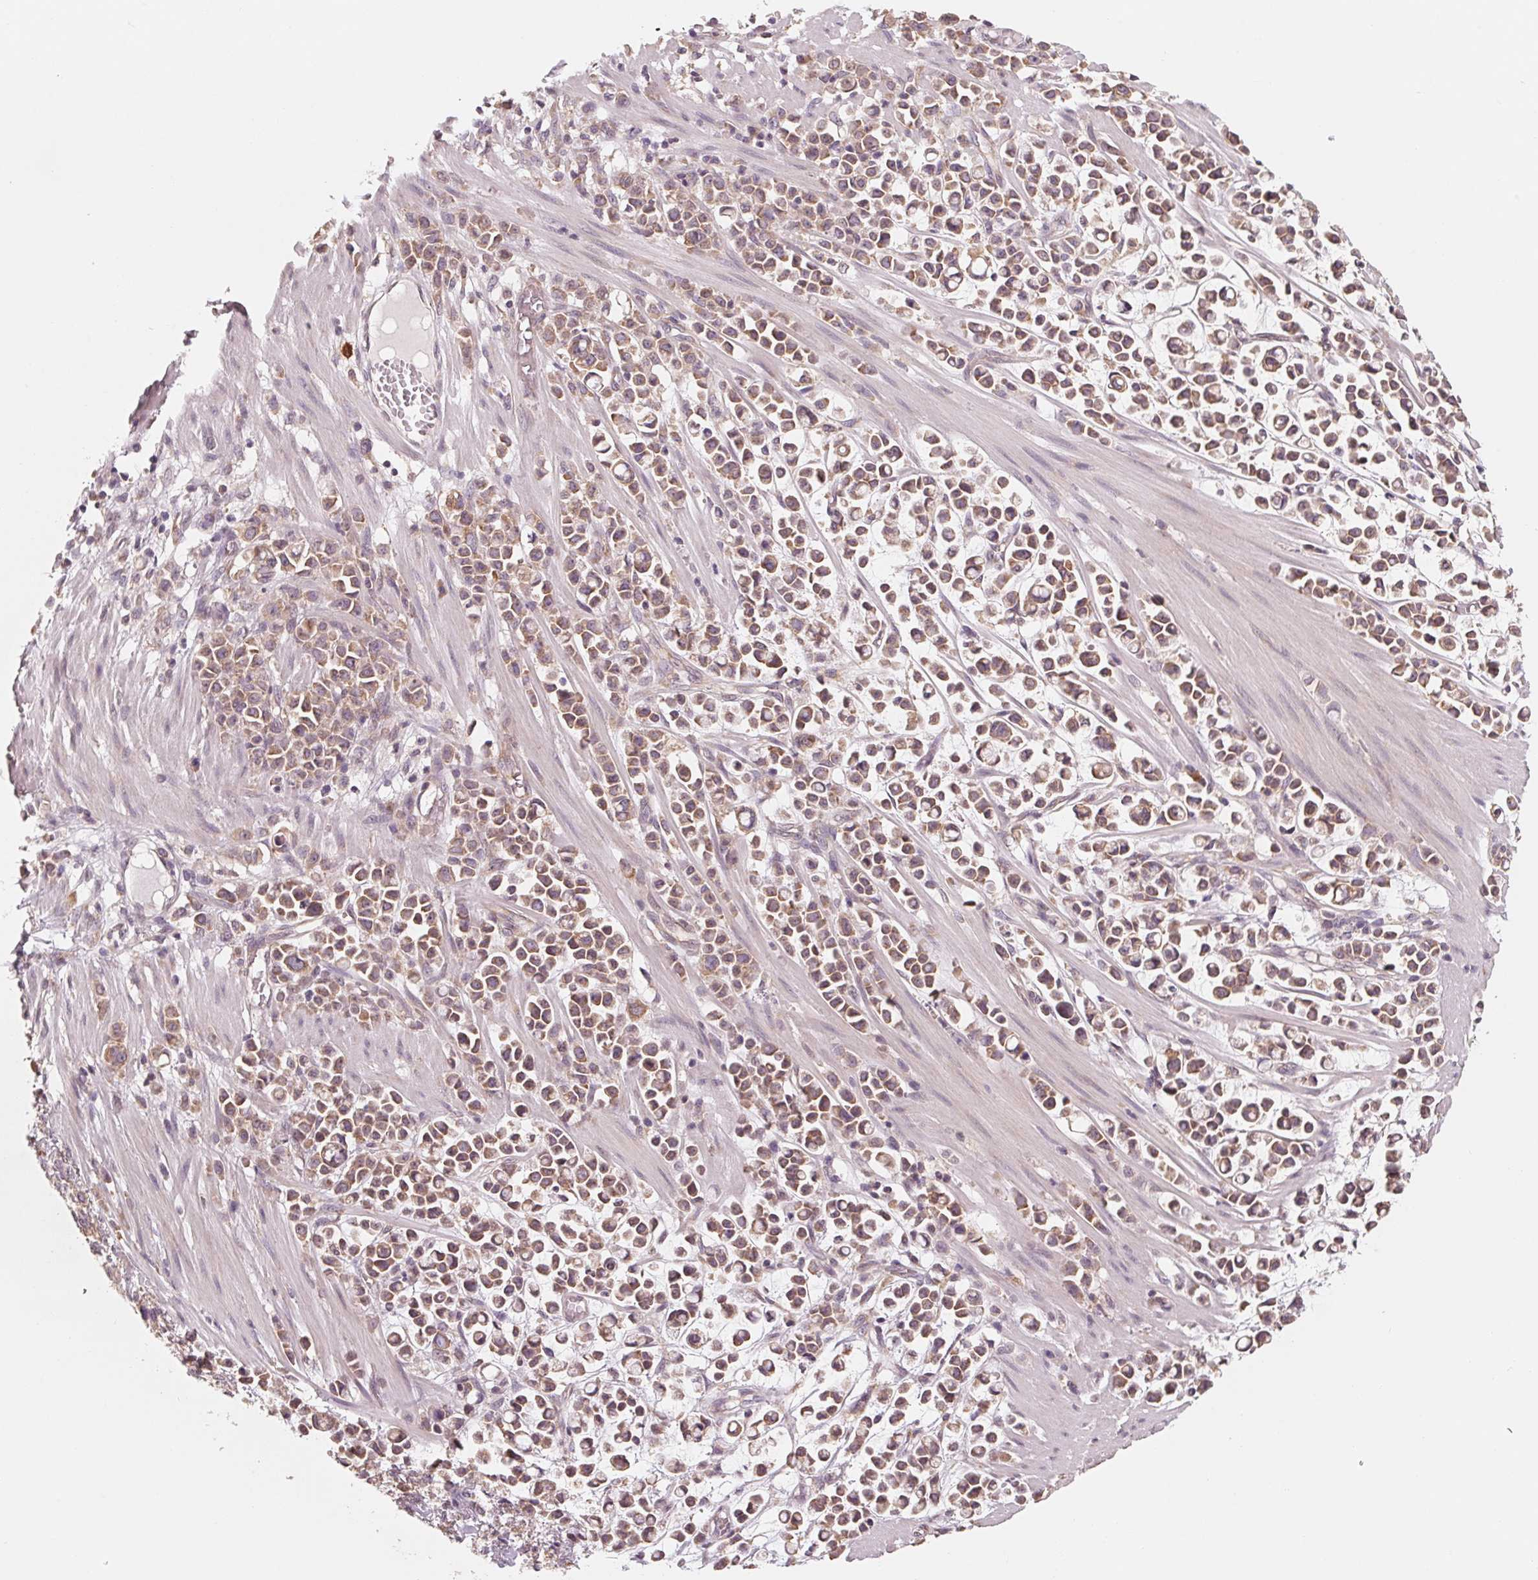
{"staining": {"intensity": "weak", "quantity": ">75%", "location": "cytoplasmic/membranous"}, "tissue": "stomach cancer", "cell_type": "Tumor cells", "image_type": "cancer", "snomed": [{"axis": "morphology", "description": "Adenocarcinoma, NOS"}, {"axis": "topography", "description": "Stomach"}], "caption": "Adenocarcinoma (stomach) stained for a protein reveals weak cytoplasmic/membranous positivity in tumor cells.", "gene": "GIGYF2", "patient": {"sex": "male", "age": 82}}